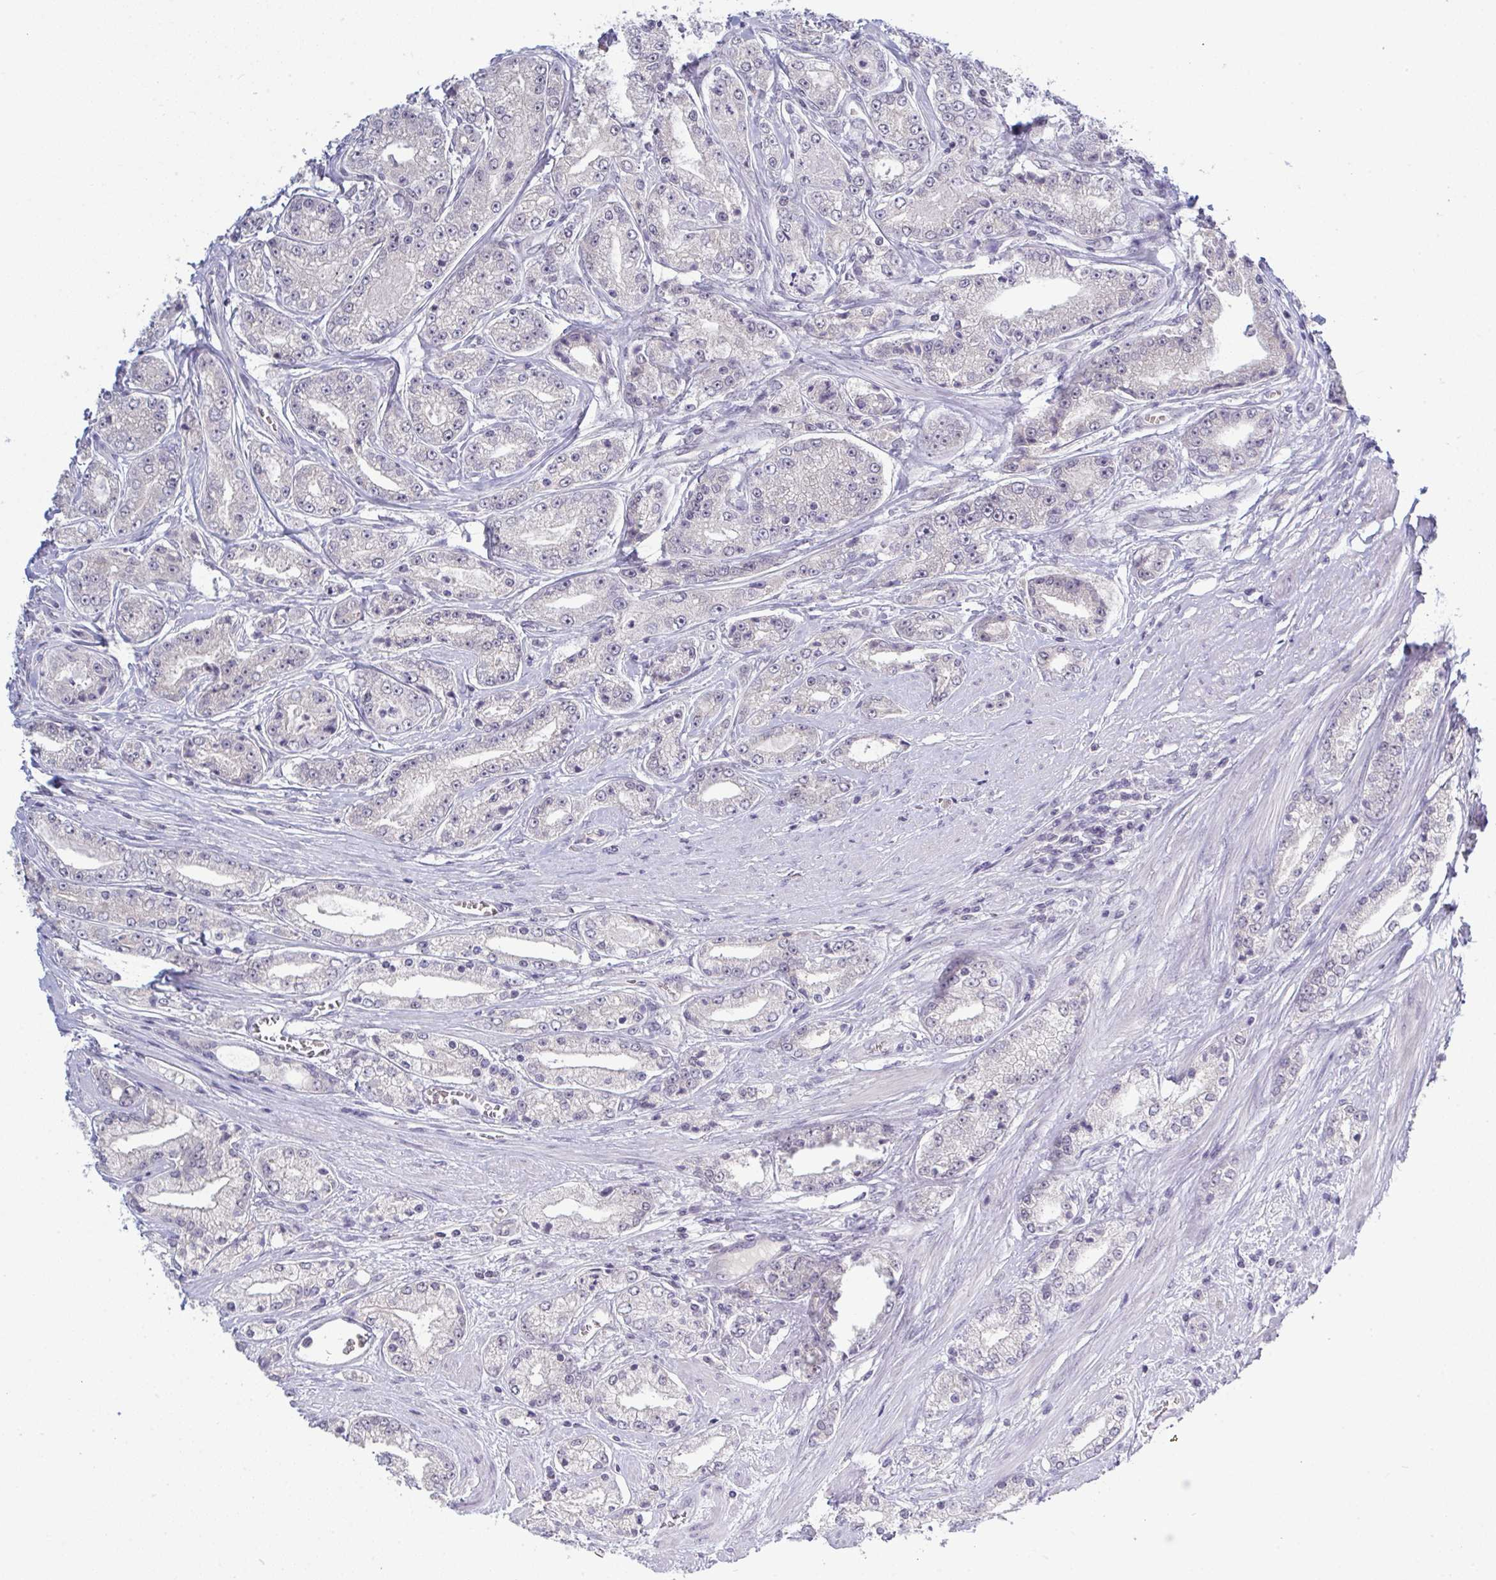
{"staining": {"intensity": "negative", "quantity": "none", "location": "none"}, "tissue": "prostate cancer", "cell_type": "Tumor cells", "image_type": "cancer", "snomed": [{"axis": "morphology", "description": "Adenocarcinoma, High grade"}, {"axis": "topography", "description": "Prostate"}], "caption": "The IHC photomicrograph has no significant staining in tumor cells of prostate cancer (high-grade adenocarcinoma) tissue.", "gene": "ZNF784", "patient": {"sex": "male", "age": 66}}